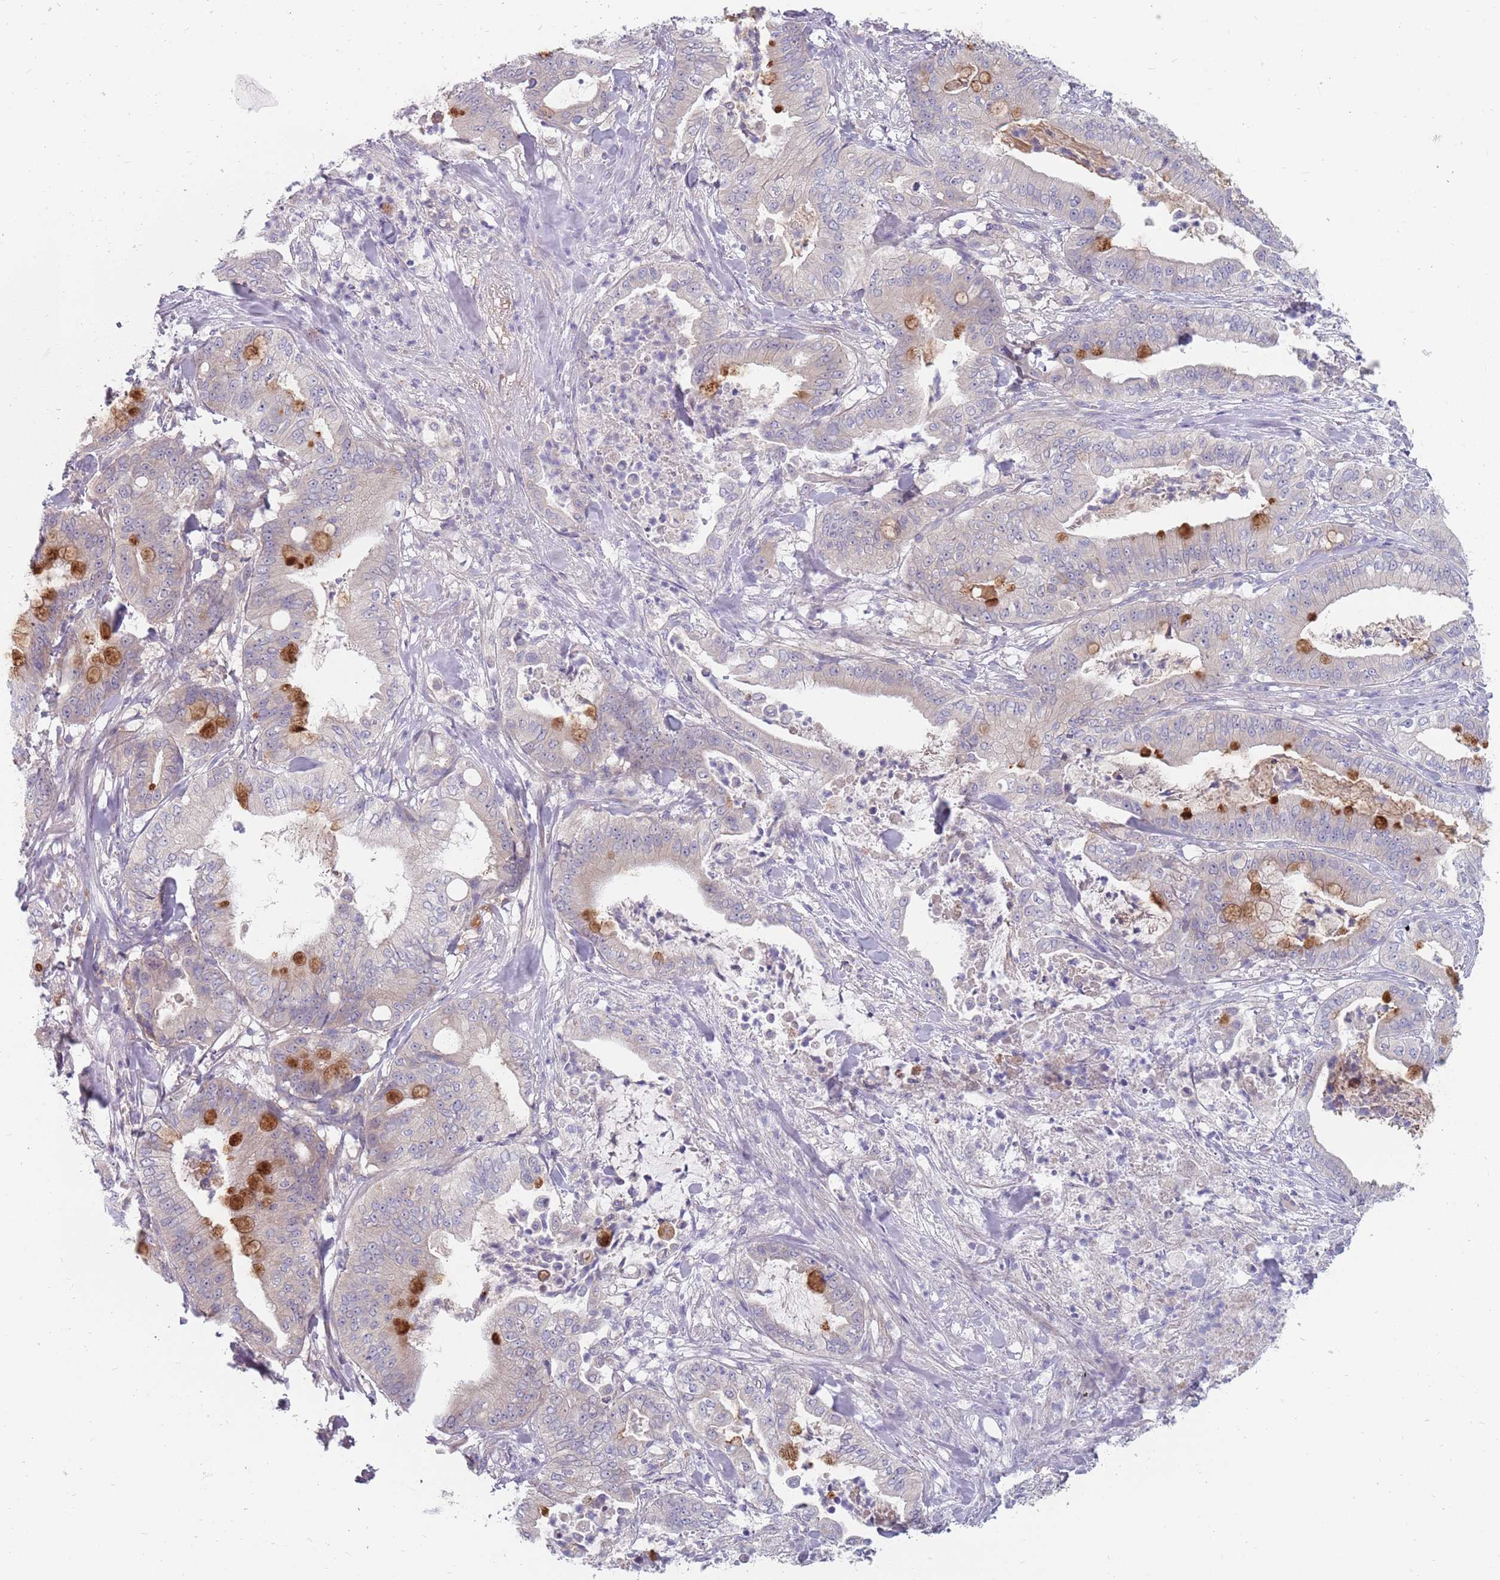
{"staining": {"intensity": "moderate", "quantity": "<25%", "location": "cytoplasmic/membranous"}, "tissue": "pancreatic cancer", "cell_type": "Tumor cells", "image_type": "cancer", "snomed": [{"axis": "morphology", "description": "Adenocarcinoma, NOS"}, {"axis": "topography", "description": "Pancreas"}], "caption": "IHC histopathology image of human pancreatic cancer stained for a protein (brown), which demonstrates low levels of moderate cytoplasmic/membranous staining in approximately <25% of tumor cells.", "gene": "CMTR2", "patient": {"sex": "male", "age": 71}}